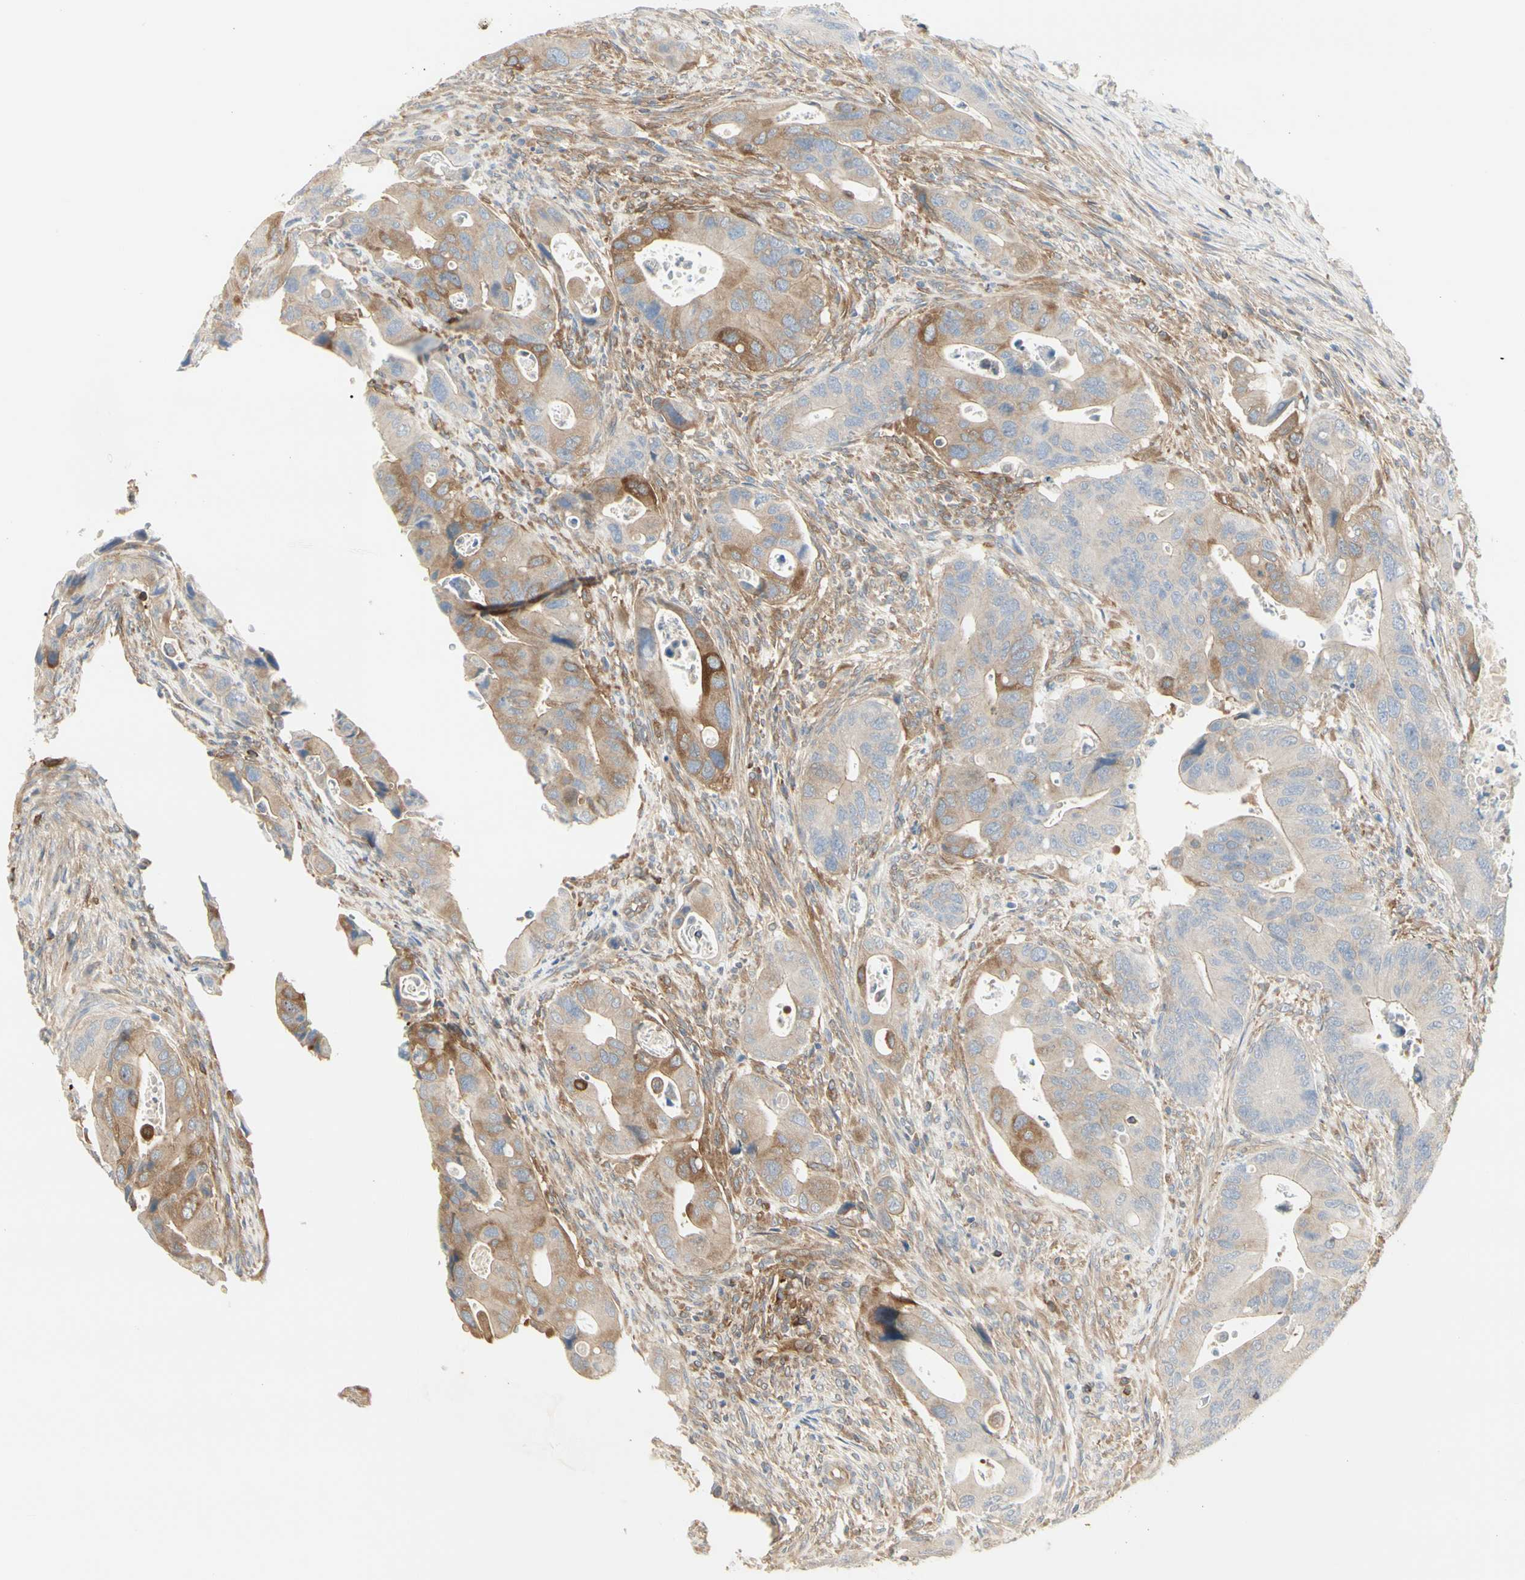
{"staining": {"intensity": "moderate", "quantity": ">75%", "location": "cytoplasmic/membranous"}, "tissue": "colorectal cancer", "cell_type": "Tumor cells", "image_type": "cancer", "snomed": [{"axis": "morphology", "description": "Adenocarcinoma, NOS"}, {"axis": "topography", "description": "Rectum"}], "caption": "Moderate cytoplasmic/membranous positivity for a protein is appreciated in approximately >75% of tumor cells of colorectal cancer (adenocarcinoma) using IHC.", "gene": "NFKB2", "patient": {"sex": "female", "age": 57}}